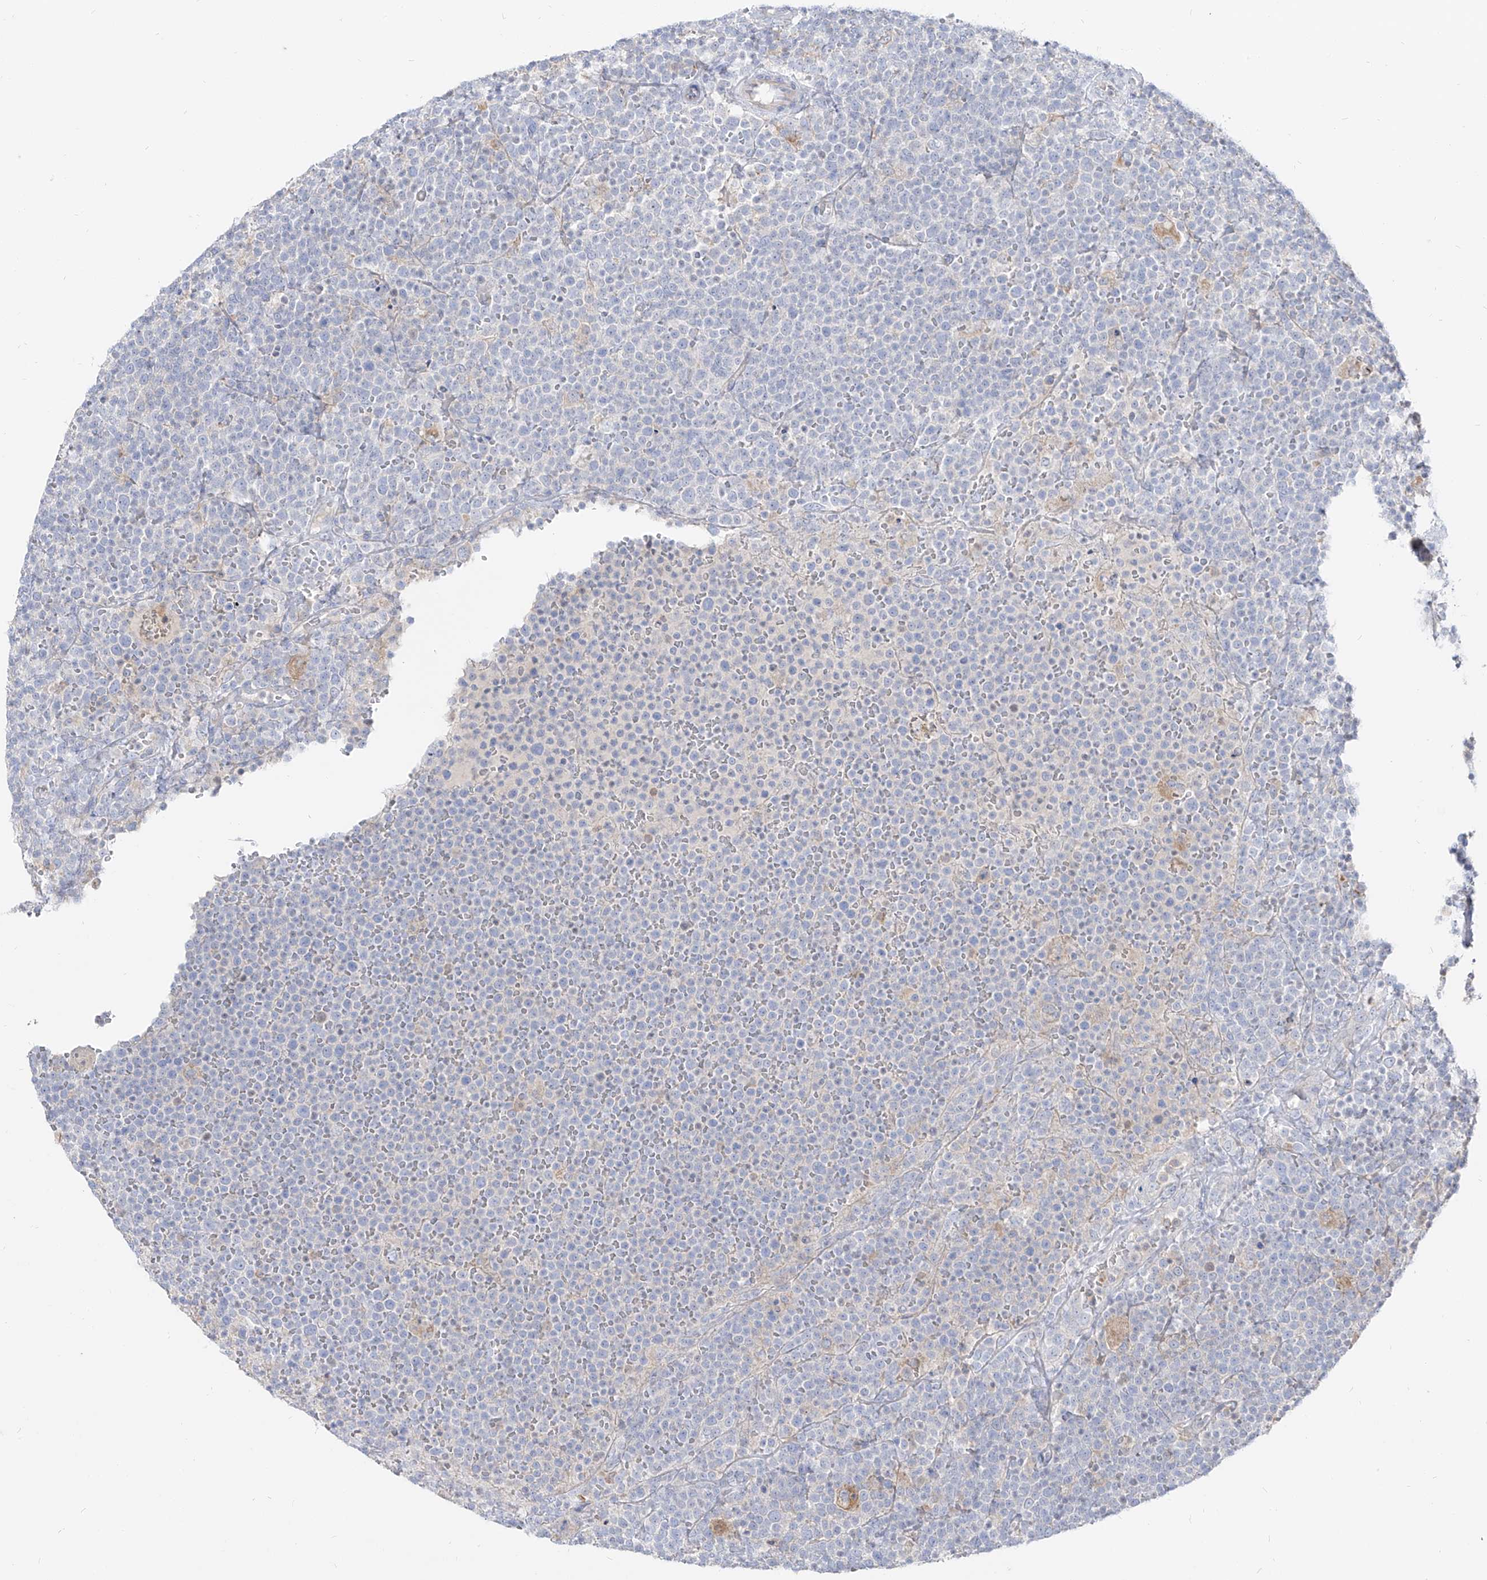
{"staining": {"intensity": "negative", "quantity": "none", "location": "none"}, "tissue": "lymphoma", "cell_type": "Tumor cells", "image_type": "cancer", "snomed": [{"axis": "morphology", "description": "Malignant lymphoma, non-Hodgkin's type, High grade"}, {"axis": "topography", "description": "Lymph node"}], "caption": "There is no significant staining in tumor cells of malignant lymphoma, non-Hodgkin's type (high-grade). The staining was performed using DAB to visualize the protein expression in brown, while the nuclei were stained in blue with hematoxylin (Magnification: 20x).", "gene": "RBFOX3", "patient": {"sex": "male", "age": 61}}